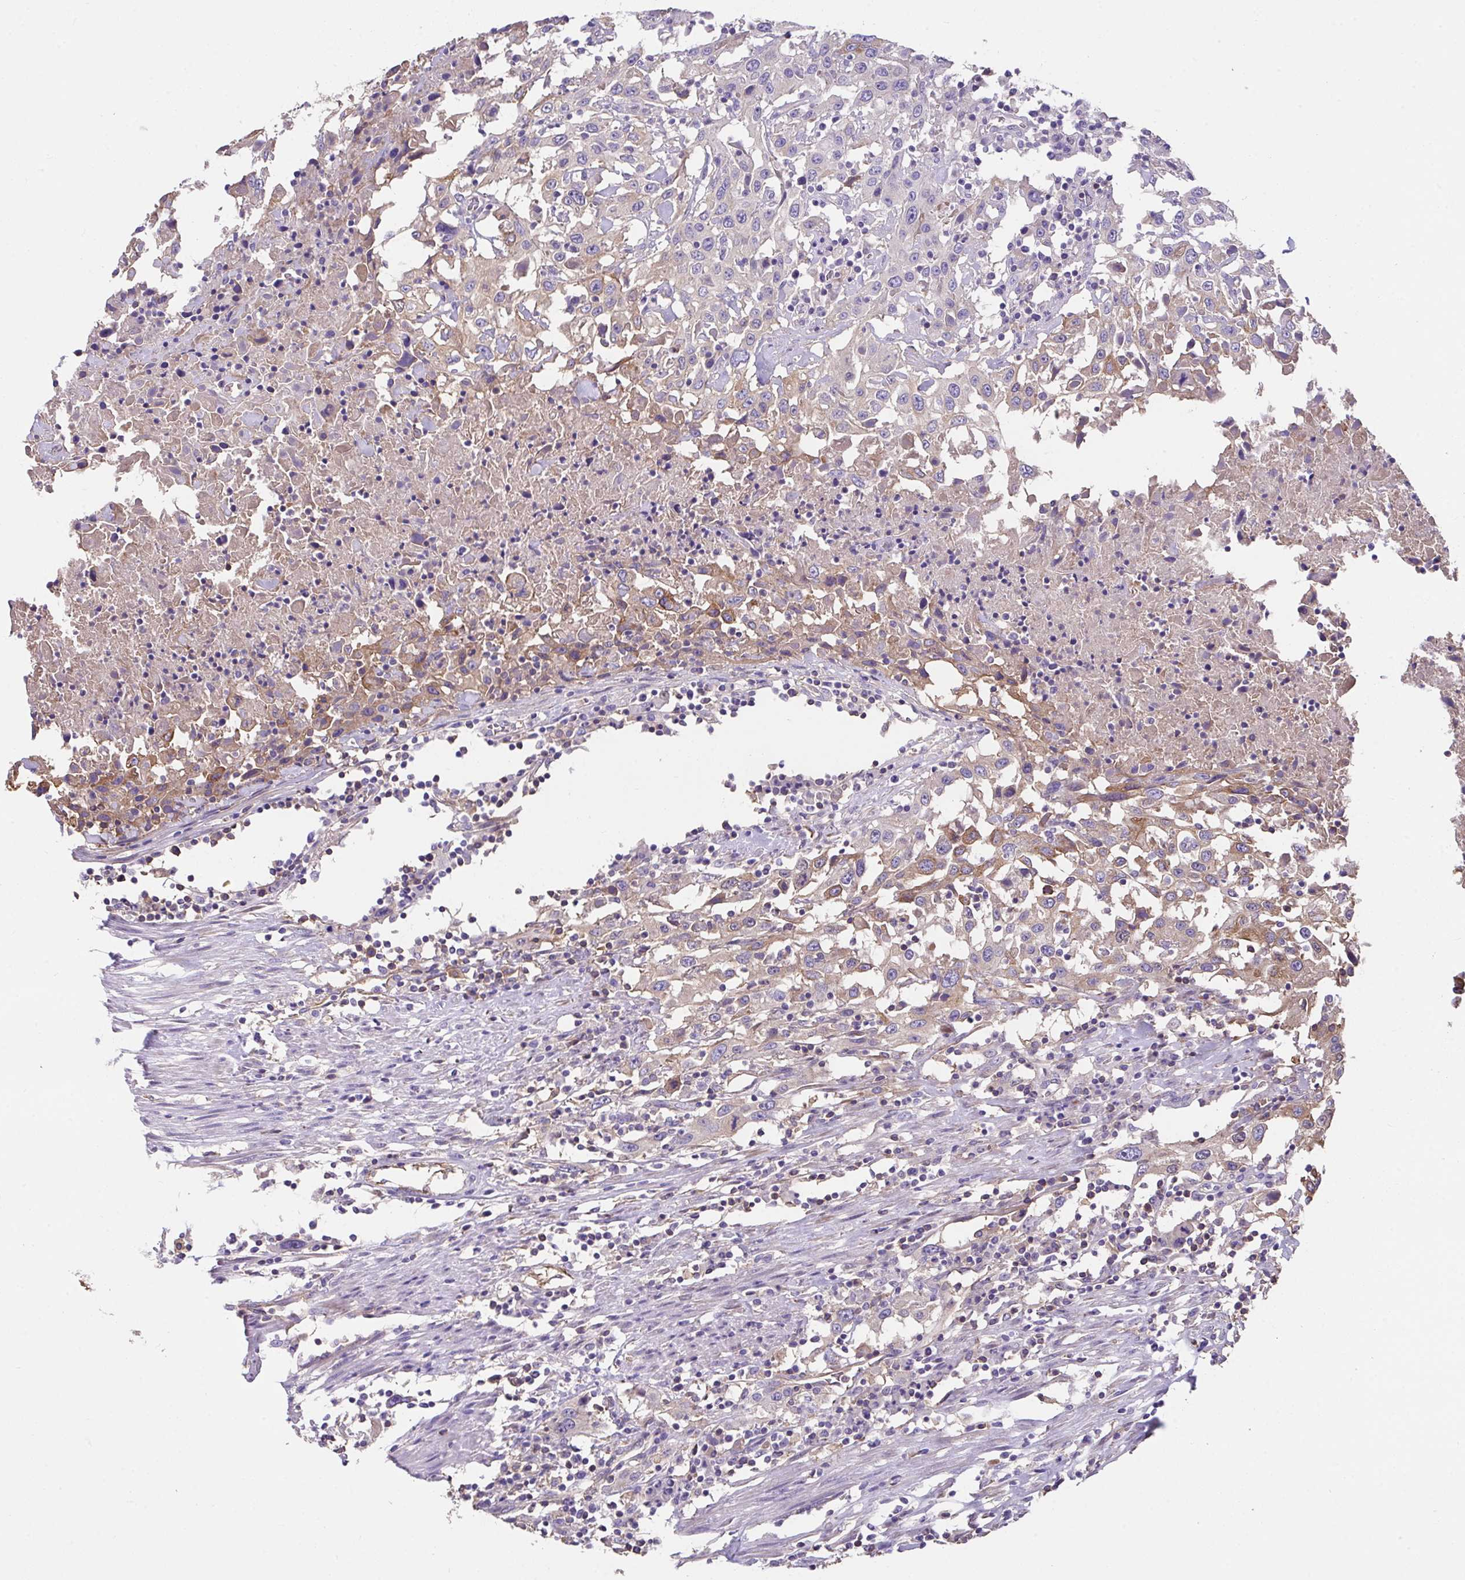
{"staining": {"intensity": "moderate", "quantity": "<25%", "location": "cytoplasmic/membranous"}, "tissue": "urothelial cancer", "cell_type": "Tumor cells", "image_type": "cancer", "snomed": [{"axis": "morphology", "description": "Urothelial carcinoma, High grade"}, {"axis": "topography", "description": "Urinary bladder"}], "caption": "Human urothelial carcinoma (high-grade) stained with a brown dye shows moderate cytoplasmic/membranous positive staining in about <25% of tumor cells.", "gene": "ZNF813", "patient": {"sex": "male", "age": 61}}